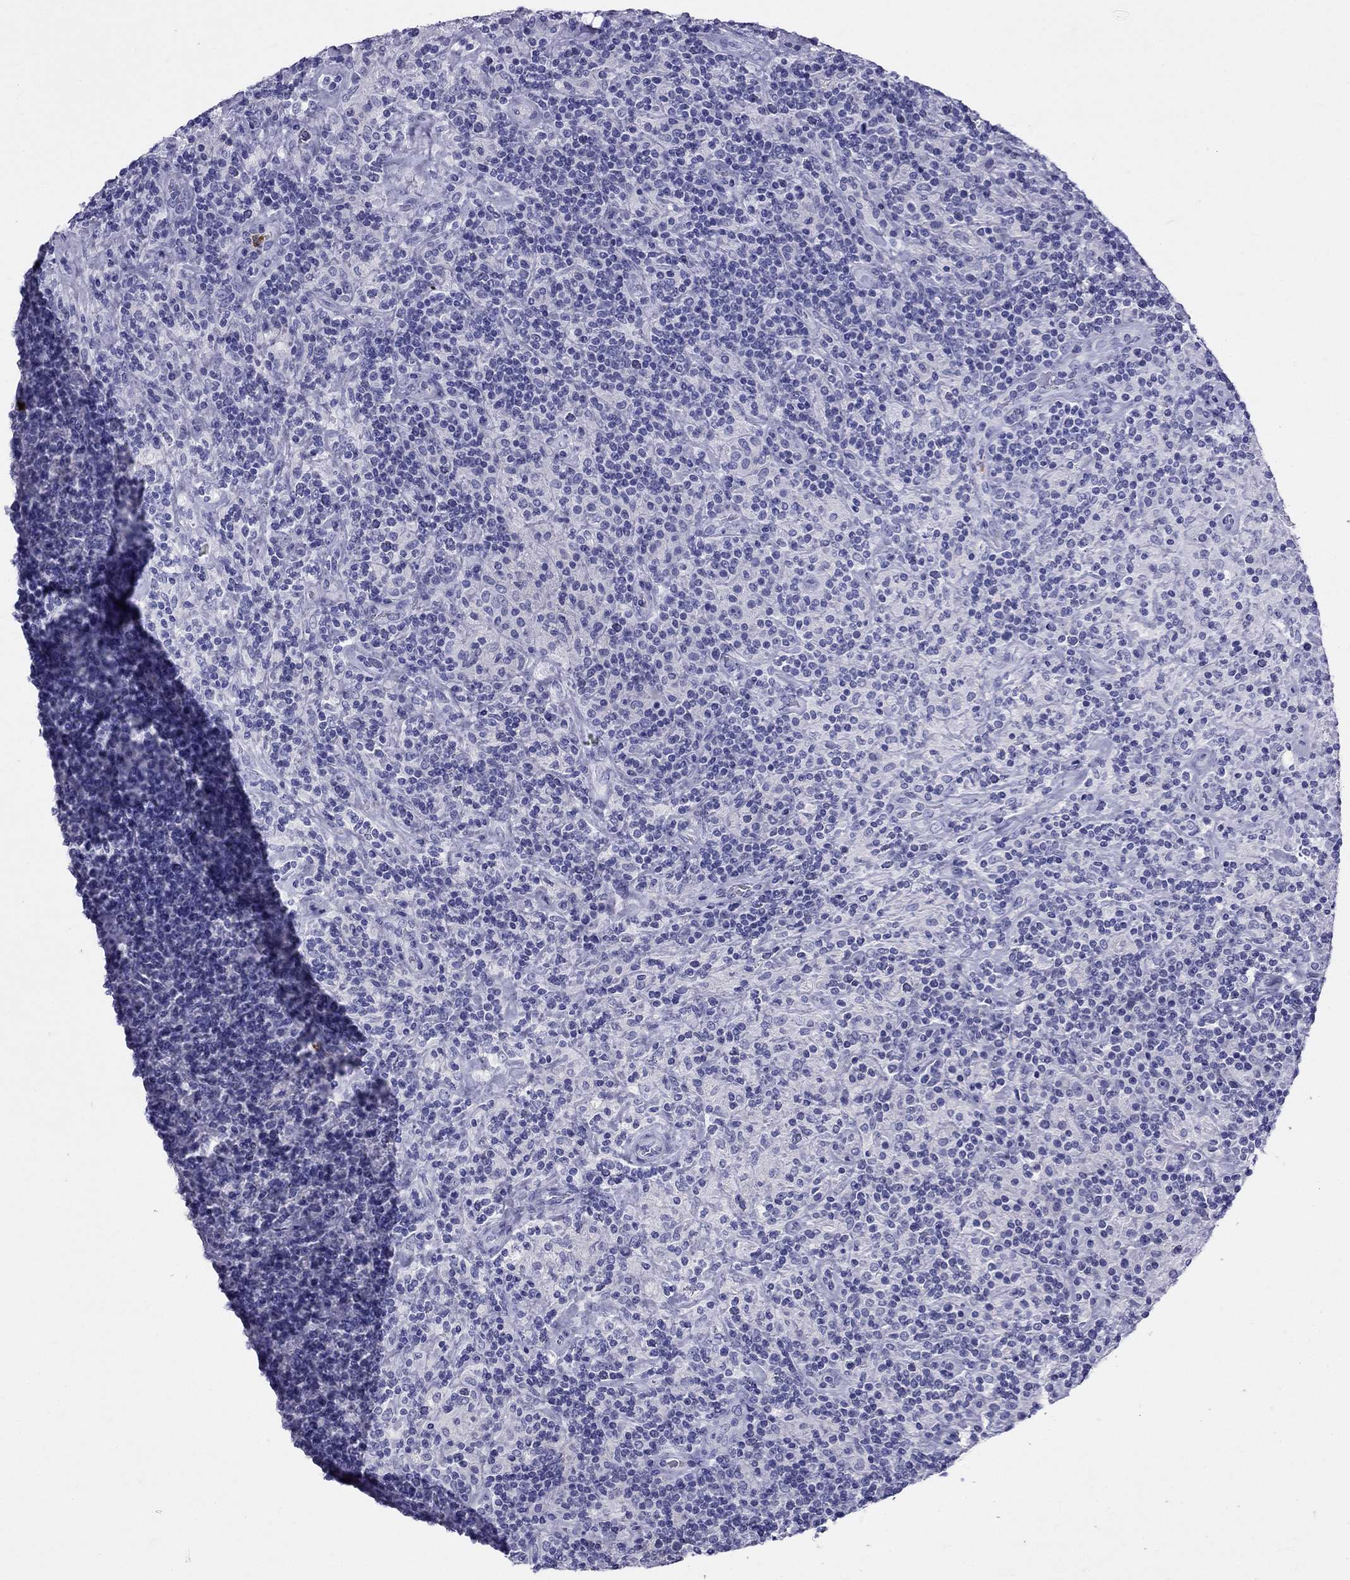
{"staining": {"intensity": "negative", "quantity": "none", "location": "none"}, "tissue": "lymphoma", "cell_type": "Tumor cells", "image_type": "cancer", "snomed": [{"axis": "morphology", "description": "Hodgkin's disease, NOS"}, {"axis": "topography", "description": "Lymph node"}], "caption": "DAB immunohistochemical staining of lymphoma displays no significant positivity in tumor cells.", "gene": "PPP1R36", "patient": {"sex": "male", "age": 70}}